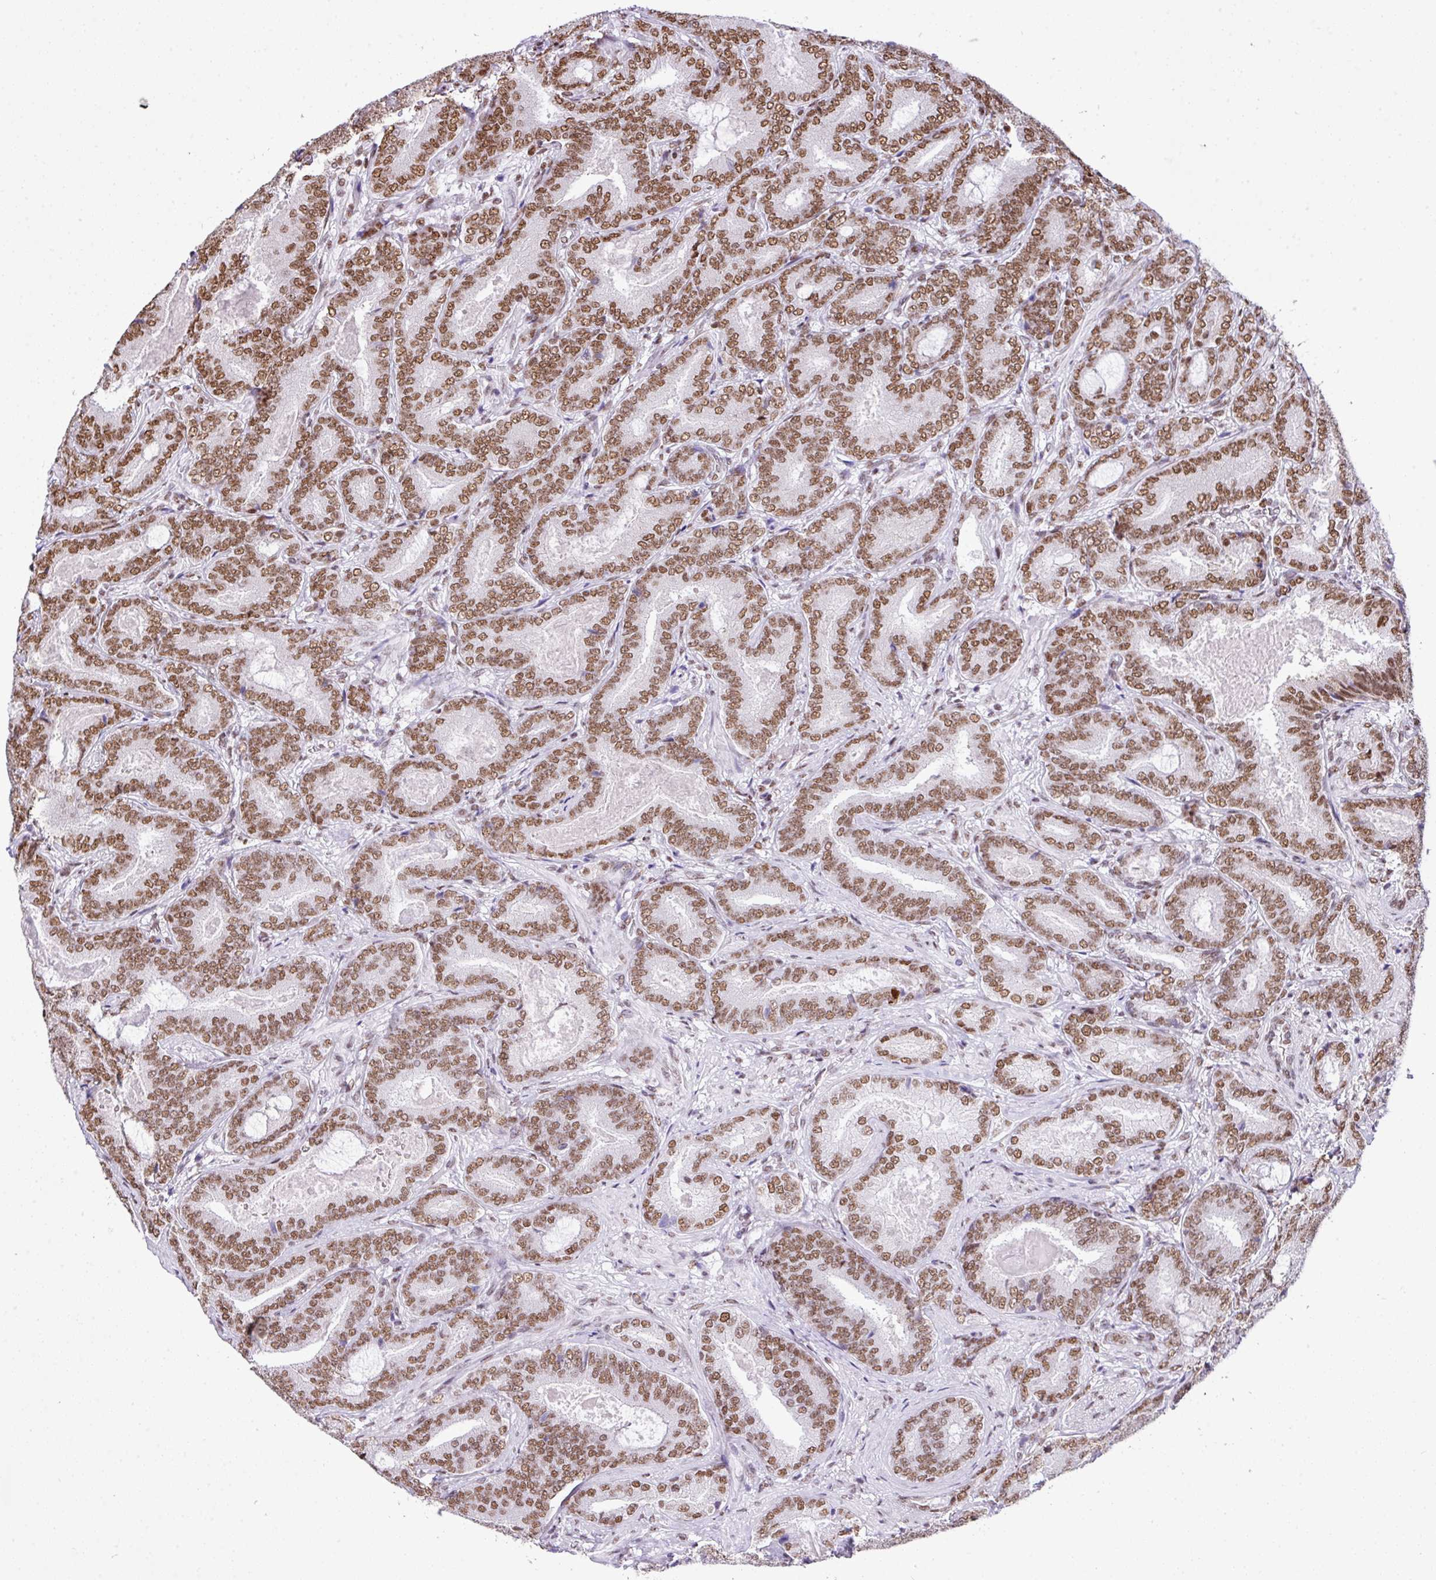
{"staining": {"intensity": "moderate", "quantity": ">75%", "location": "nuclear"}, "tissue": "prostate cancer", "cell_type": "Tumor cells", "image_type": "cancer", "snomed": [{"axis": "morphology", "description": "Adenocarcinoma, Low grade"}, {"axis": "topography", "description": "Prostate and seminal vesicle, NOS"}], "caption": "Immunohistochemical staining of human prostate cancer demonstrates medium levels of moderate nuclear positivity in about >75% of tumor cells.", "gene": "RARG", "patient": {"sex": "male", "age": 61}}